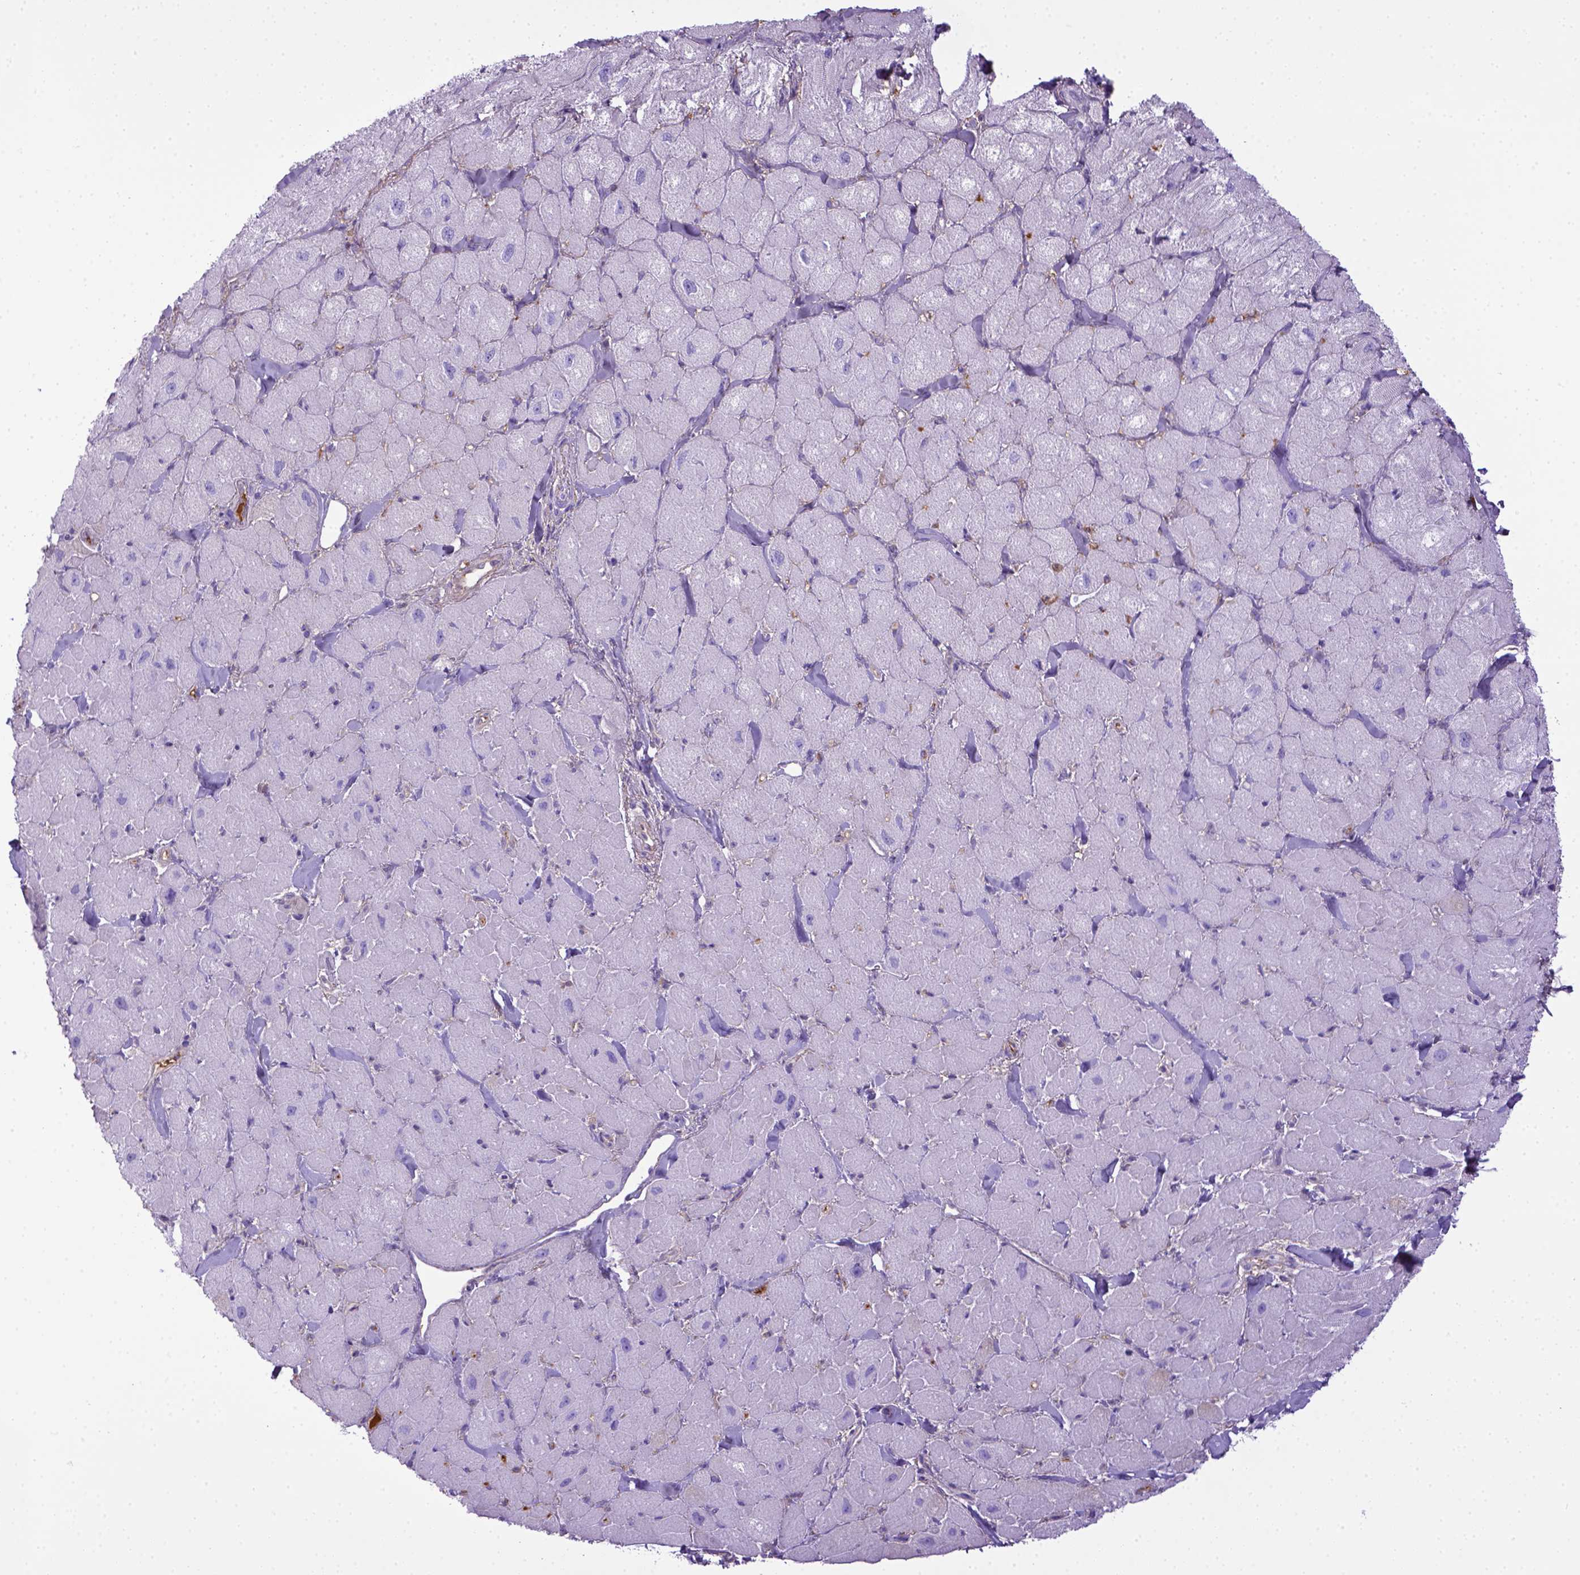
{"staining": {"intensity": "negative", "quantity": "none", "location": "none"}, "tissue": "heart muscle", "cell_type": "Cardiomyocytes", "image_type": "normal", "snomed": [{"axis": "morphology", "description": "Normal tissue, NOS"}, {"axis": "topography", "description": "Heart"}], "caption": "Heart muscle was stained to show a protein in brown. There is no significant positivity in cardiomyocytes. (DAB (3,3'-diaminobenzidine) IHC, high magnification).", "gene": "ITIH4", "patient": {"sex": "male", "age": 60}}